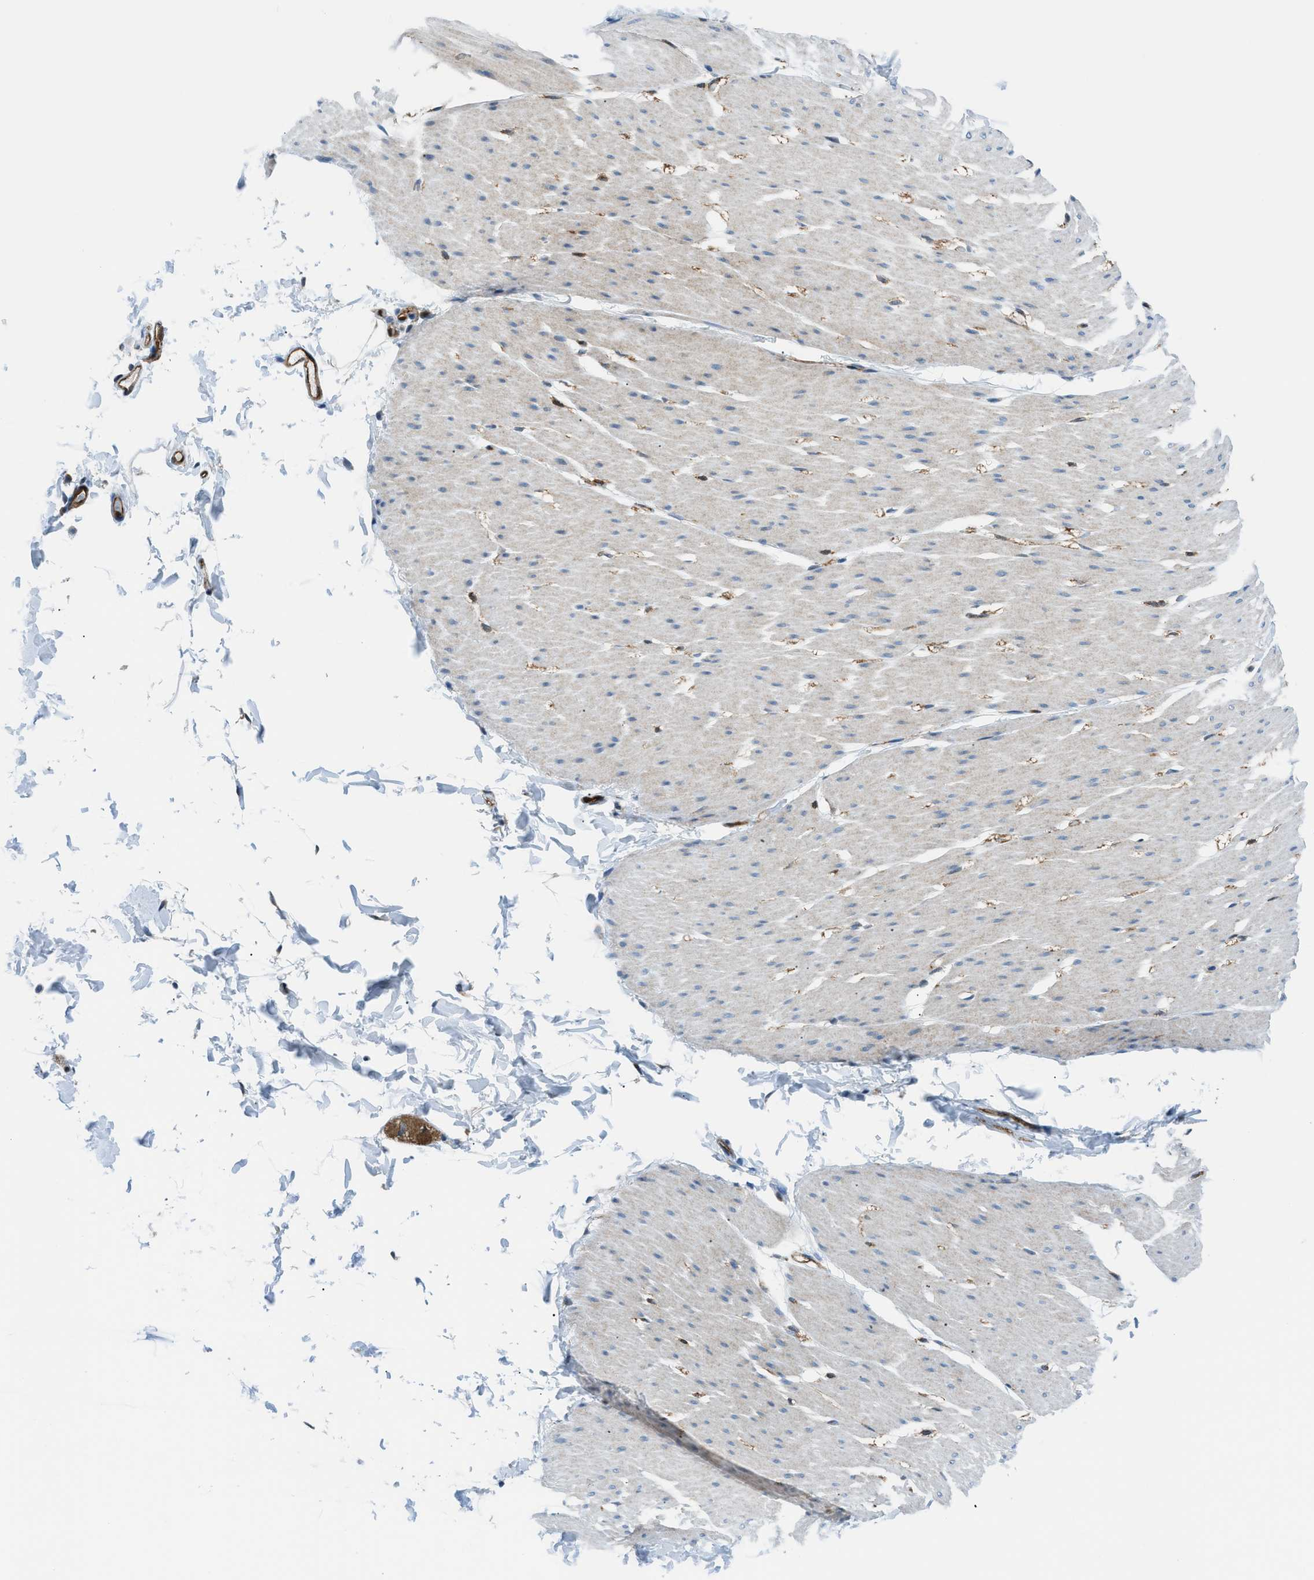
{"staining": {"intensity": "weak", "quantity": "<25%", "location": "cytoplasmic/membranous,nuclear"}, "tissue": "smooth muscle", "cell_type": "Smooth muscle cells", "image_type": "normal", "snomed": [{"axis": "morphology", "description": "Normal tissue, NOS"}, {"axis": "topography", "description": "Smooth muscle"}, {"axis": "topography", "description": "Colon"}], "caption": "Immunohistochemistry micrograph of benign human smooth muscle stained for a protein (brown), which reveals no positivity in smooth muscle cells.", "gene": "YWHAE", "patient": {"sex": "male", "age": 67}}